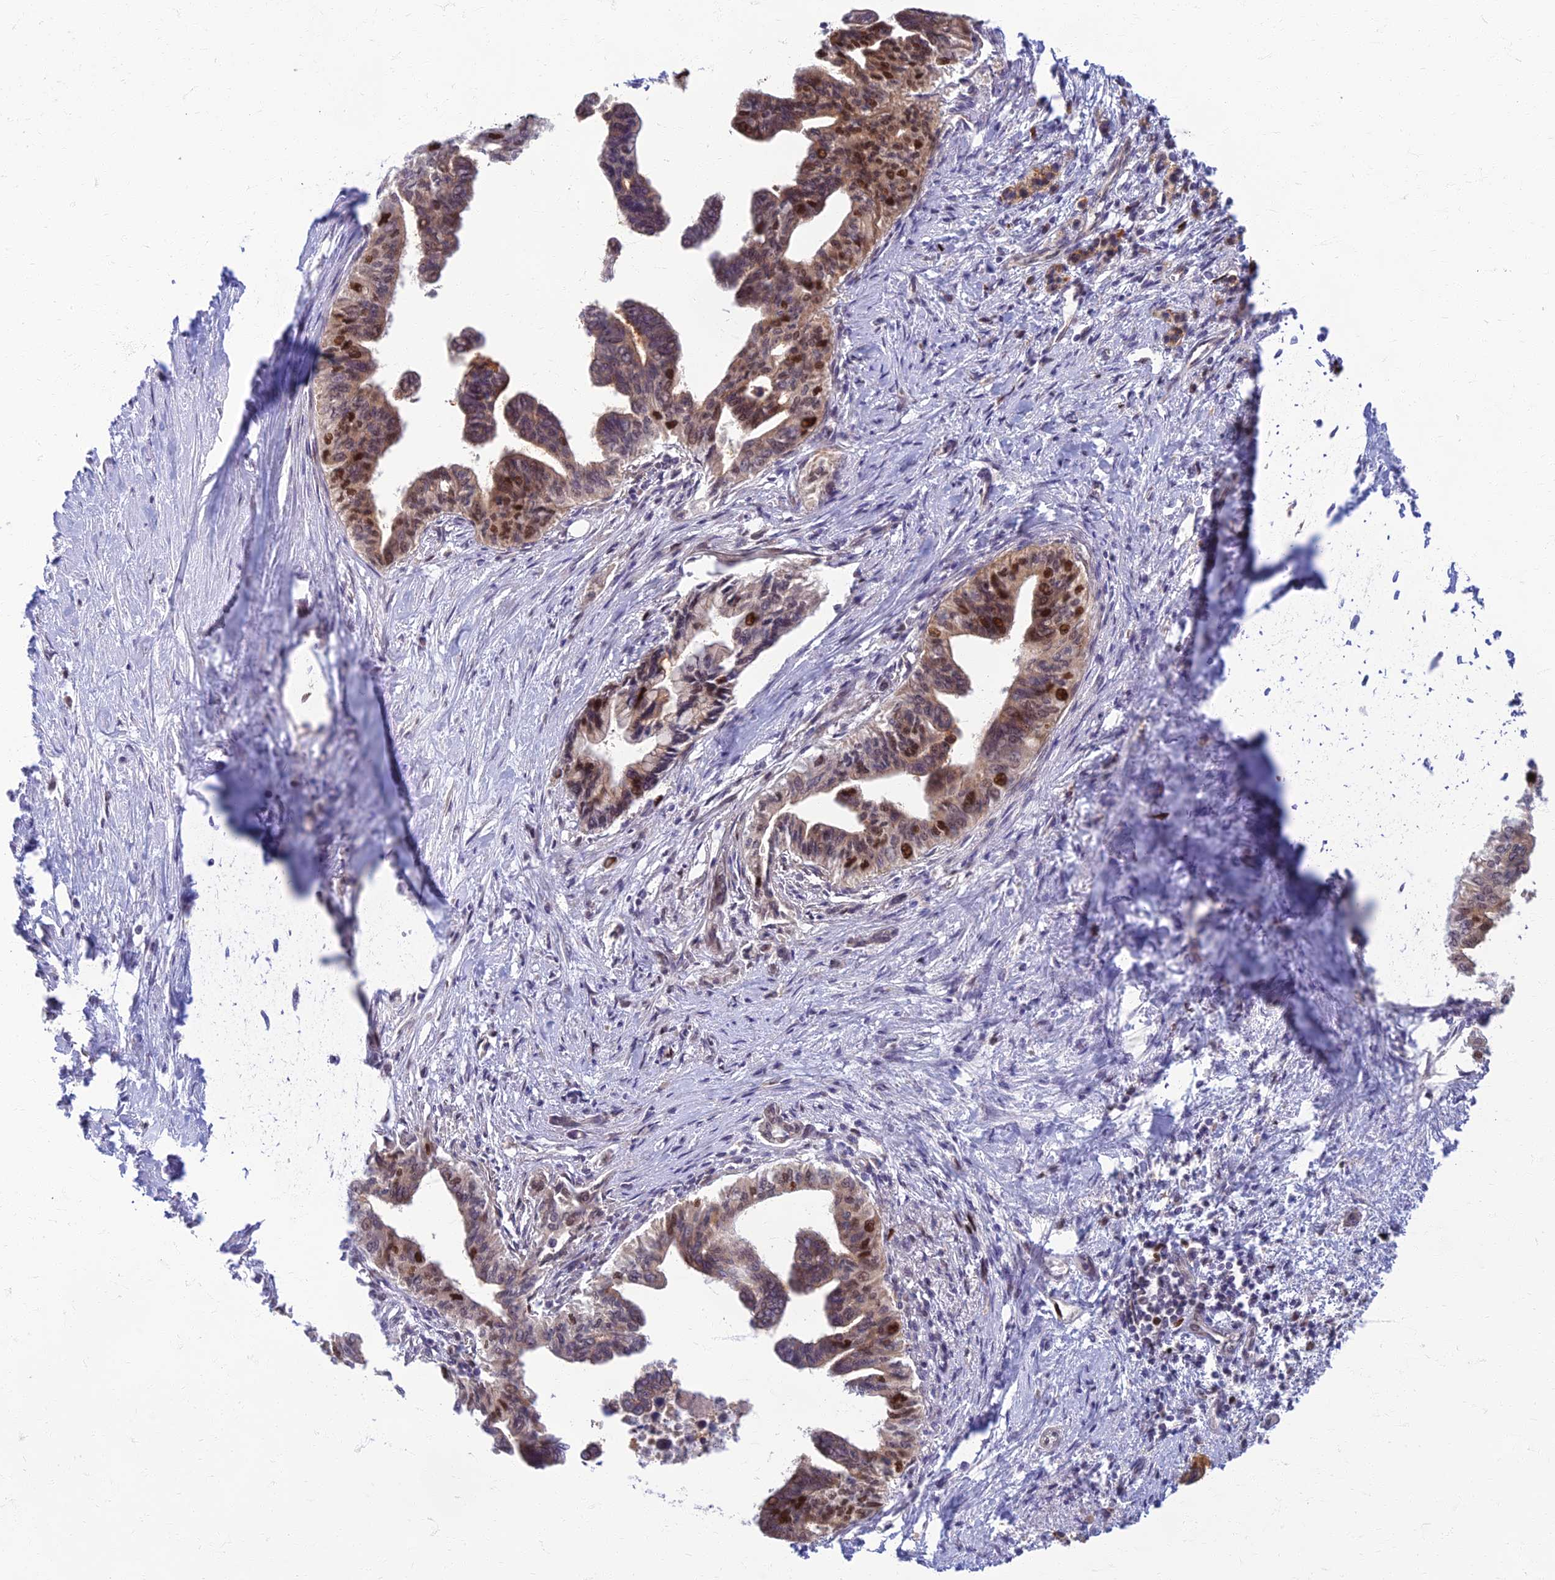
{"staining": {"intensity": "moderate", "quantity": "25%-75%", "location": "nuclear"}, "tissue": "pancreatic cancer", "cell_type": "Tumor cells", "image_type": "cancer", "snomed": [{"axis": "morphology", "description": "Adenocarcinoma, NOS"}, {"axis": "topography", "description": "Pancreas"}], "caption": "Human pancreatic cancer stained for a protein (brown) reveals moderate nuclear positive positivity in about 25%-75% of tumor cells.", "gene": "EARS2", "patient": {"sex": "female", "age": 83}}